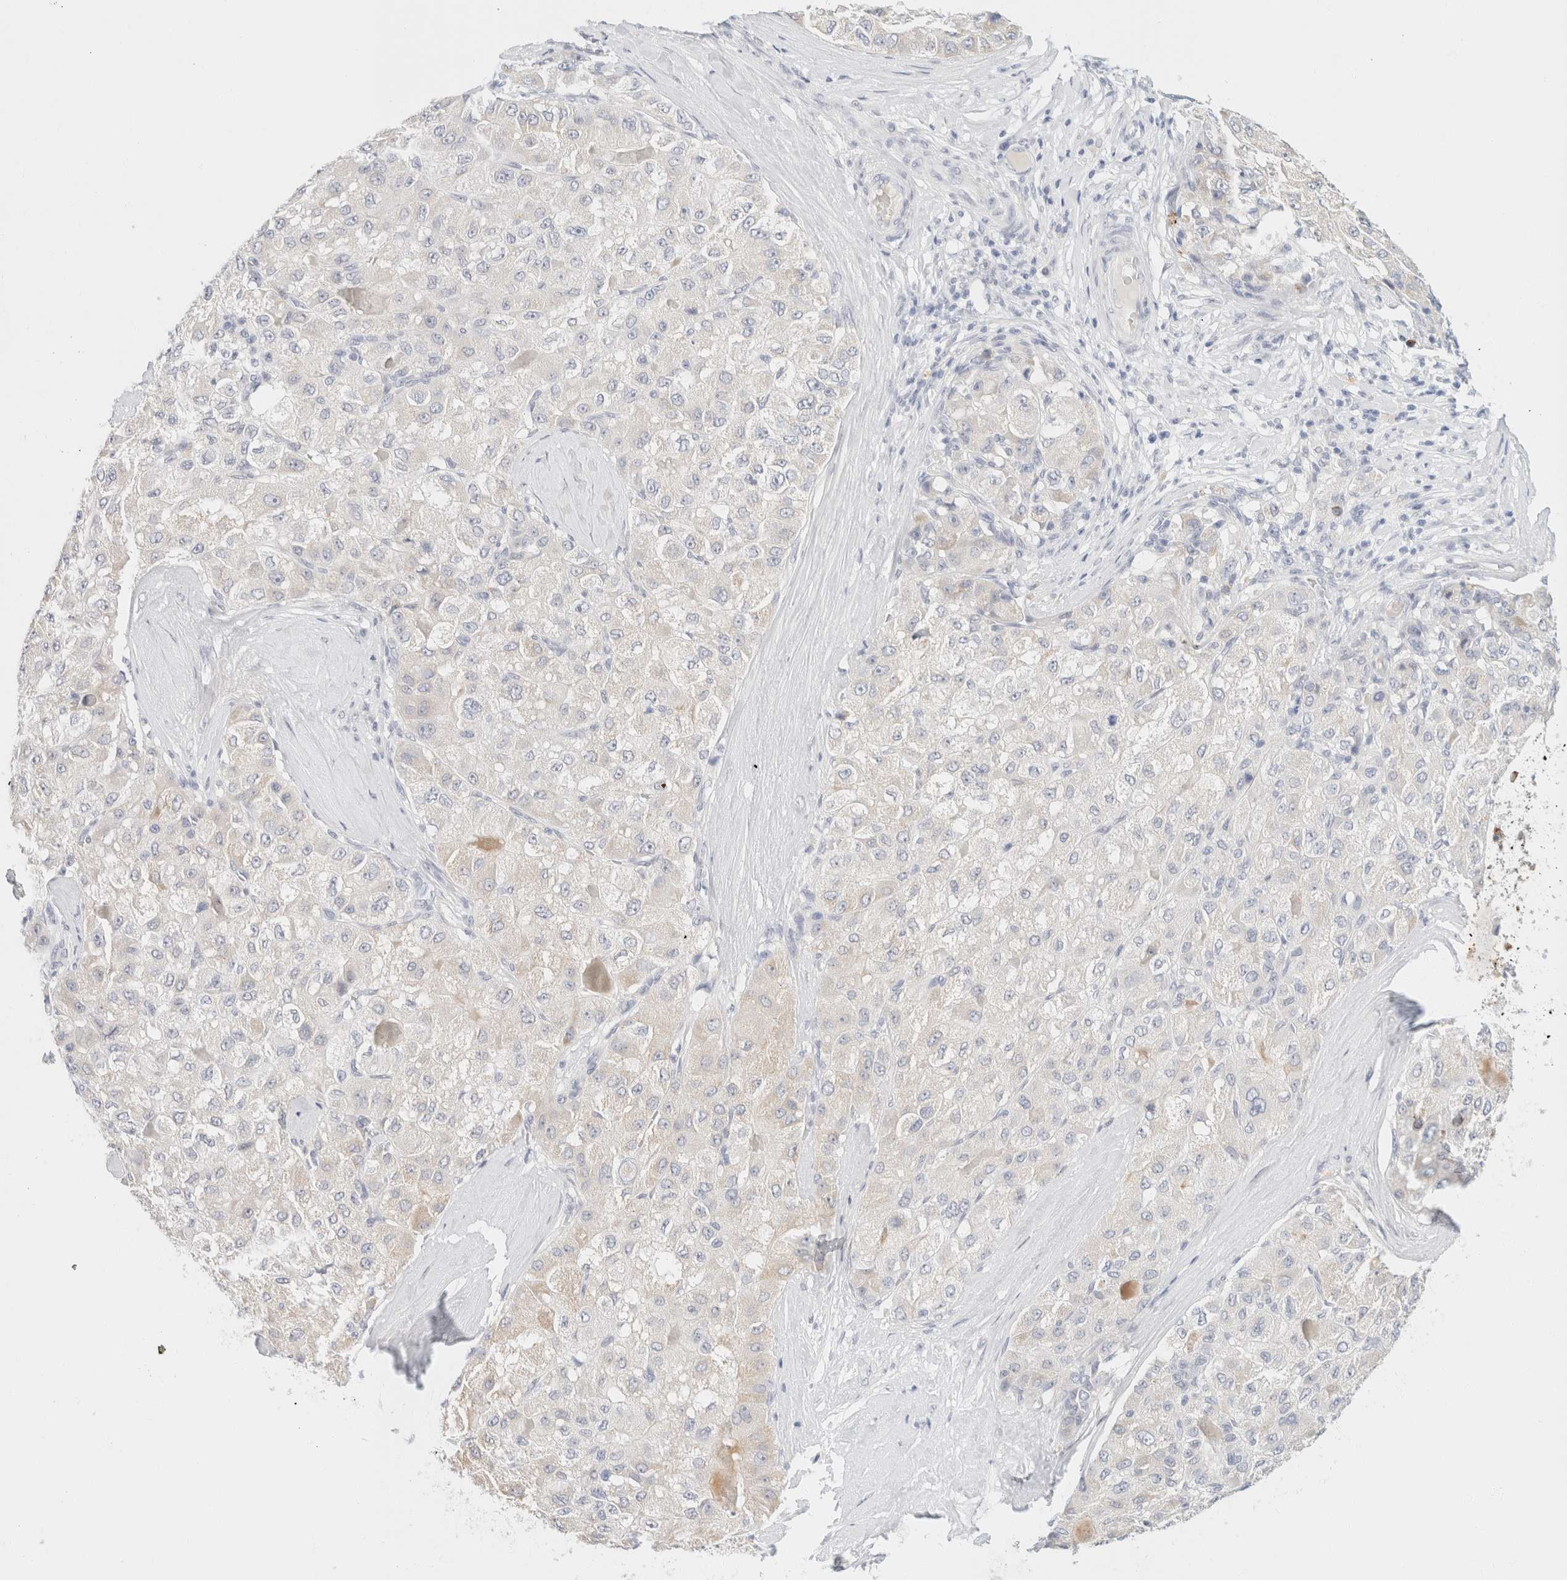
{"staining": {"intensity": "weak", "quantity": "<25%", "location": "cytoplasmic/membranous"}, "tissue": "liver cancer", "cell_type": "Tumor cells", "image_type": "cancer", "snomed": [{"axis": "morphology", "description": "Carcinoma, Hepatocellular, NOS"}, {"axis": "topography", "description": "Liver"}], "caption": "Protein analysis of liver cancer displays no significant staining in tumor cells. Brightfield microscopy of IHC stained with DAB (3,3'-diaminobenzidine) (brown) and hematoxylin (blue), captured at high magnification.", "gene": "KRT20", "patient": {"sex": "male", "age": 80}}